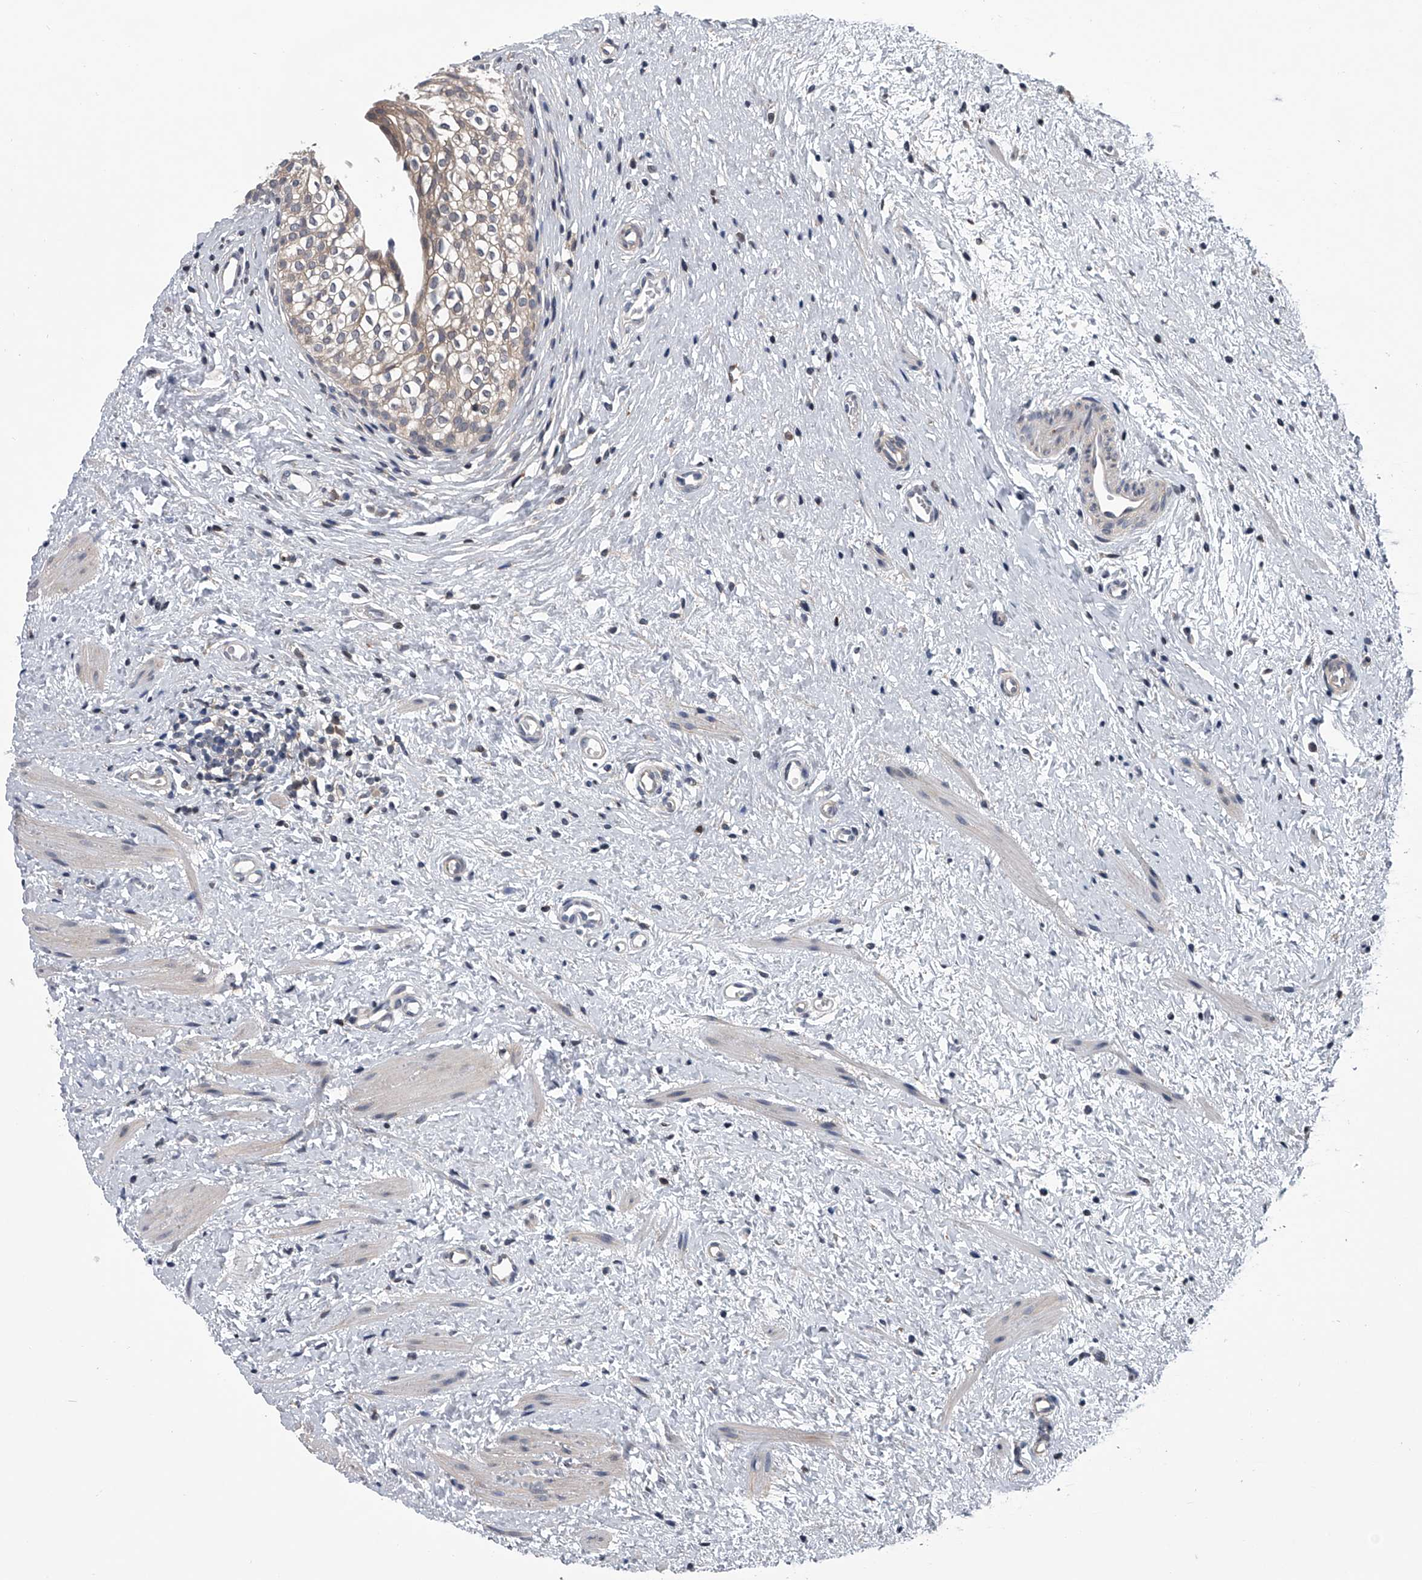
{"staining": {"intensity": "moderate", "quantity": ">75%", "location": "cytoplasmic/membranous"}, "tissue": "urinary bladder", "cell_type": "Urothelial cells", "image_type": "normal", "snomed": [{"axis": "morphology", "description": "Normal tissue, NOS"}, {"axis": "topography", "description": "Urinary bladder"}], "caption": "Urothelial cells show medium levels of moderate cytoplasmic/membranous positivity in approximately >75% of cells in benign human urinary bladder. The protein is shown in brown color, while the nuclei are stained blue.", "gene": "PPP2R5D", "patient": {"sex": "male", "age": 1}}